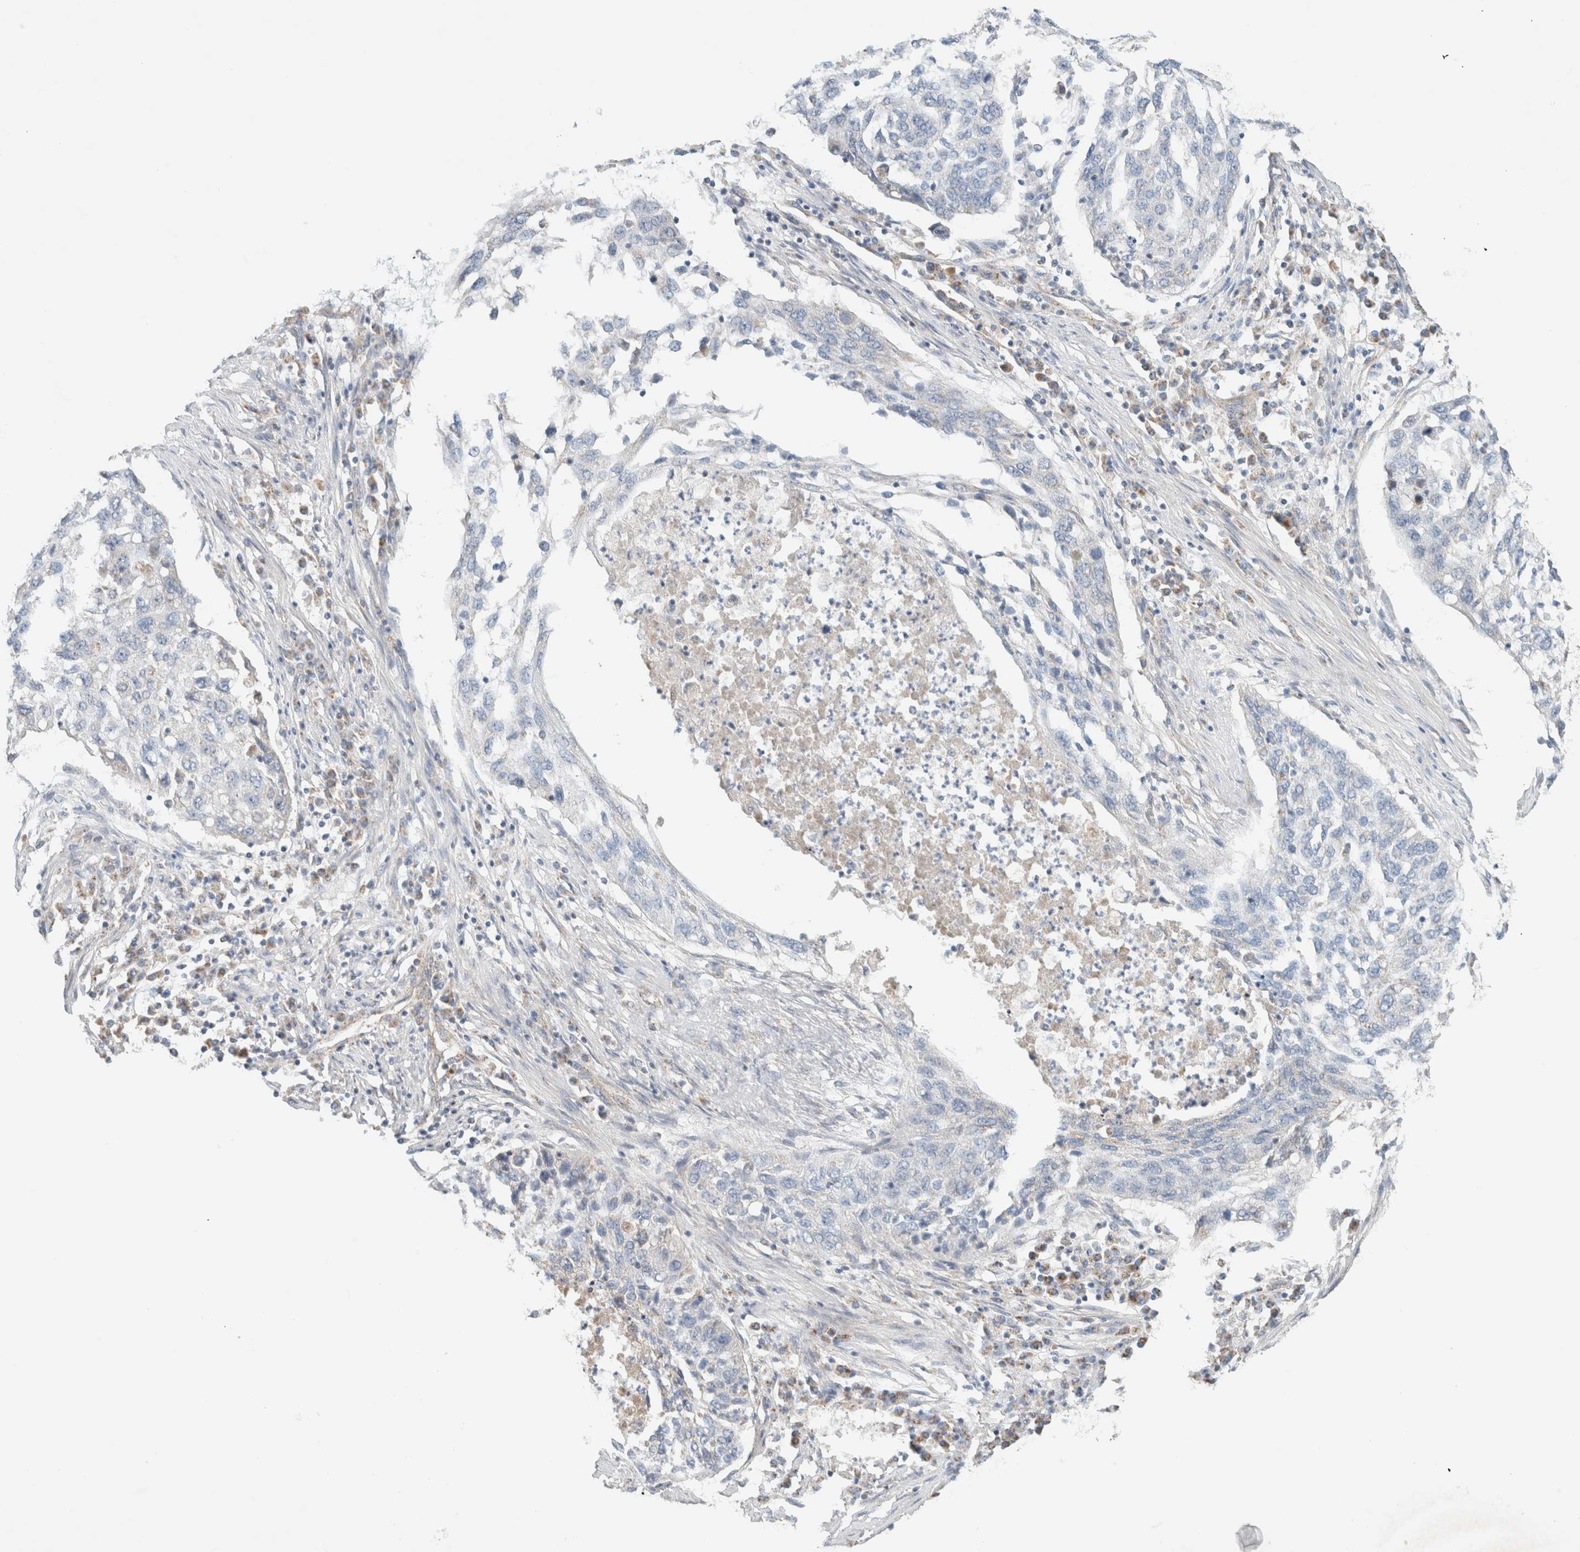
{"staining": {"intensity": "negative", "quantity": "none", "location": "none"}, "tissue": "lung cancer", "cell_type": "Tumor cells", "image_type": "cancer", "snomed": [{"axis": "morphology", "description": "Squamous cell carcinoma, NOS"}, {"axis": "topography", "description": "Lung"}], "caption": "Immunohistochemistry micrograph of neoplastic tissue: lung cancer stained with DAB exhibits no significant protein positivity in tumor cells. (Immunohistochemistry, brightfield microscopy, high magnification).", "gene": "MRM3", "patient": {"sex": "female", "age": 63}}